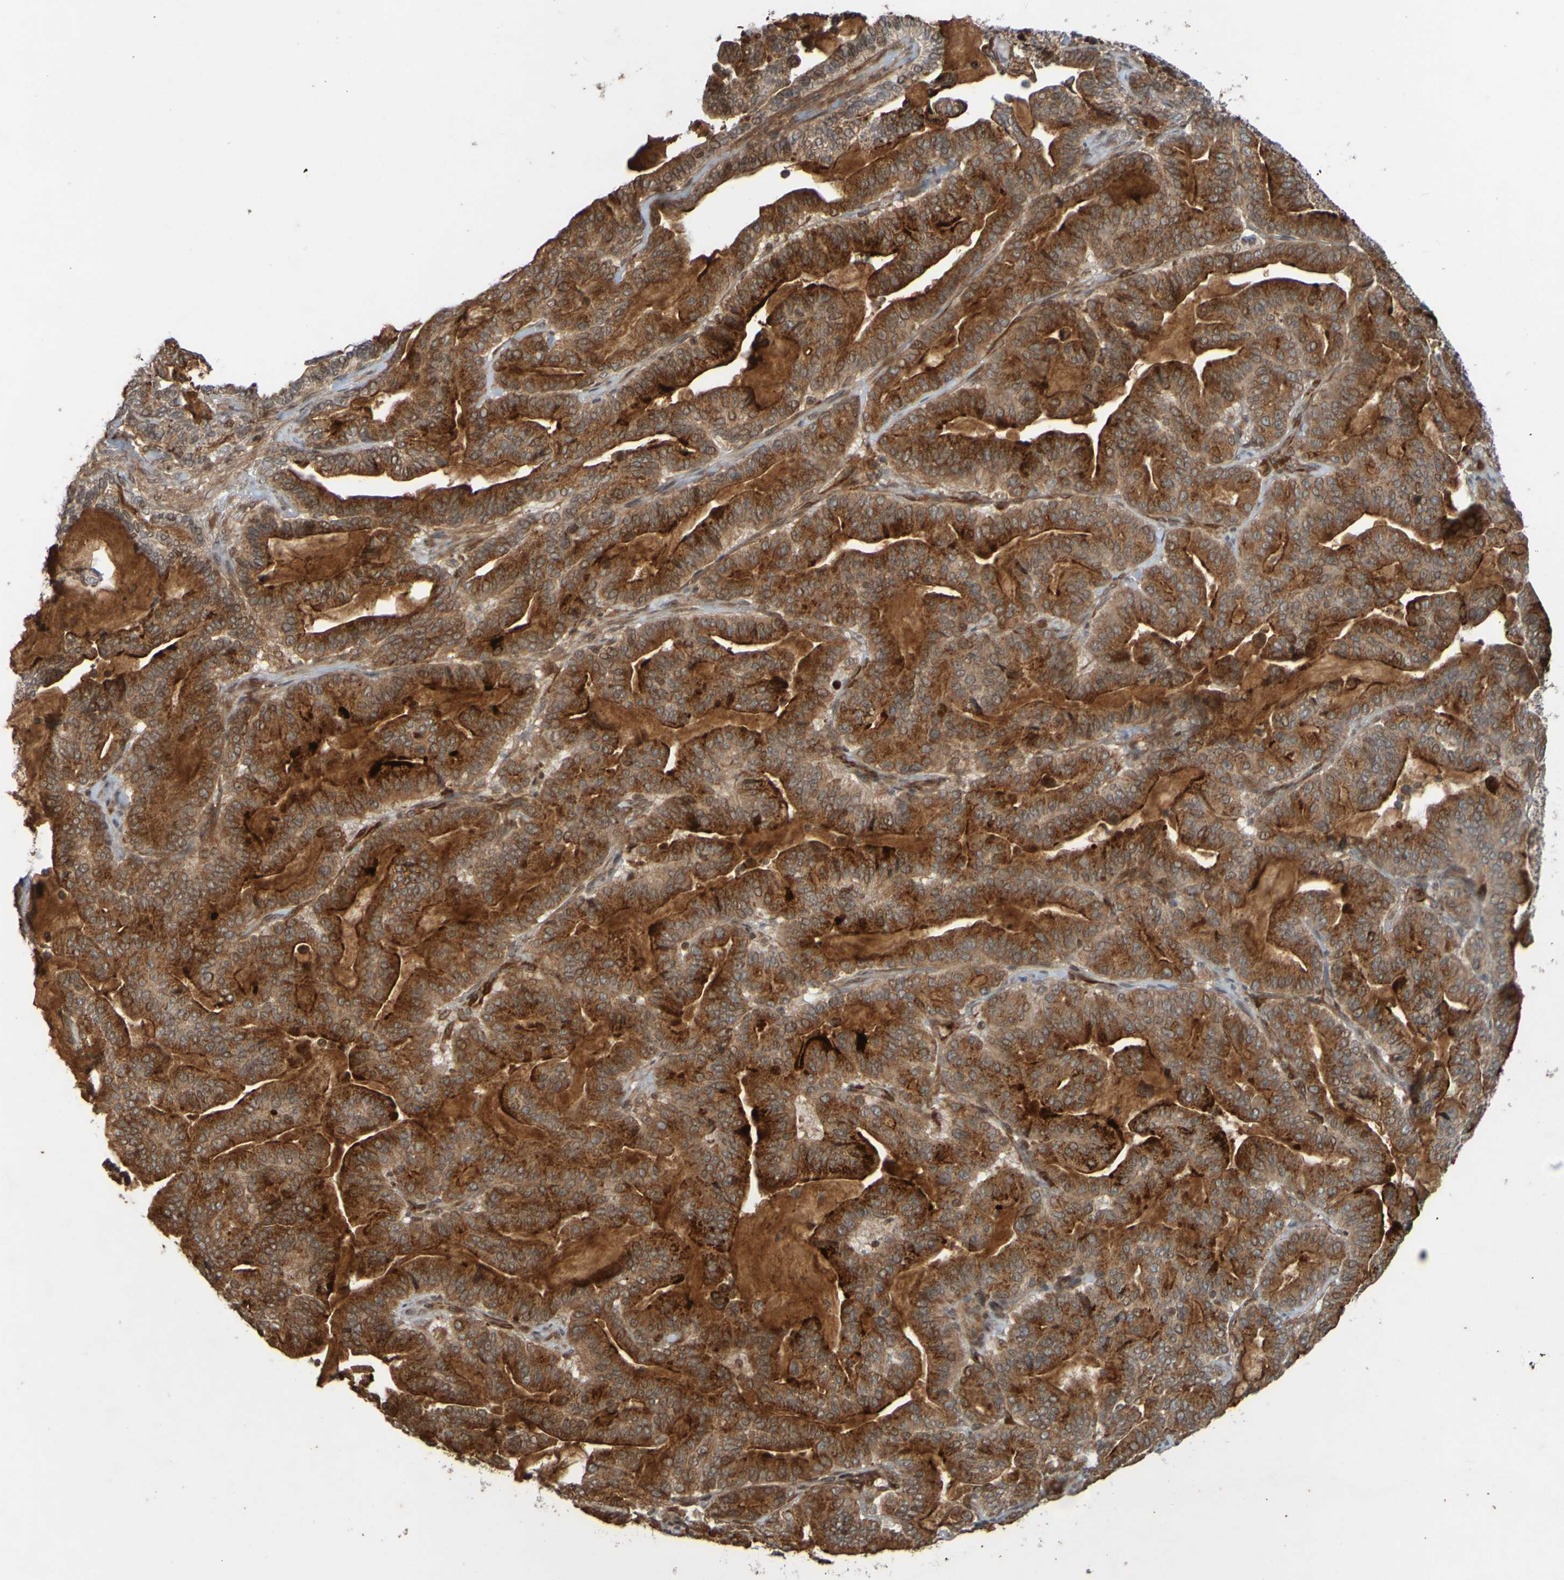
{"staining": {"intensity": "moderate", "quantity": ">75%", "location": "cytoplasmic/membranous"}, "tissue": "pancreatic cancer", "cell_type": "Tumor cells", "image_type": "cancer", "snomed": [{"axis": "morphology", "description": "Adenocarcinoma, NOS"}, {"axis": "topography", "description": "Pancreas"}], "caption": "IHC staining of pancreatic adenocarcinoma, which shows medium levels of moderate cytoplasmic/membranous expression in approximately >75% of tumor cells indicating moderate cytoplasmic/membranous protein staining. The staining was performed using DAB (3,3'-diaminobenzidine) (brown) for protein detection and nuclei were counterstained in hematoxylin (blue).", "gene": "GUCY1A1", "patient": {"sex": "male", "age": 63}}